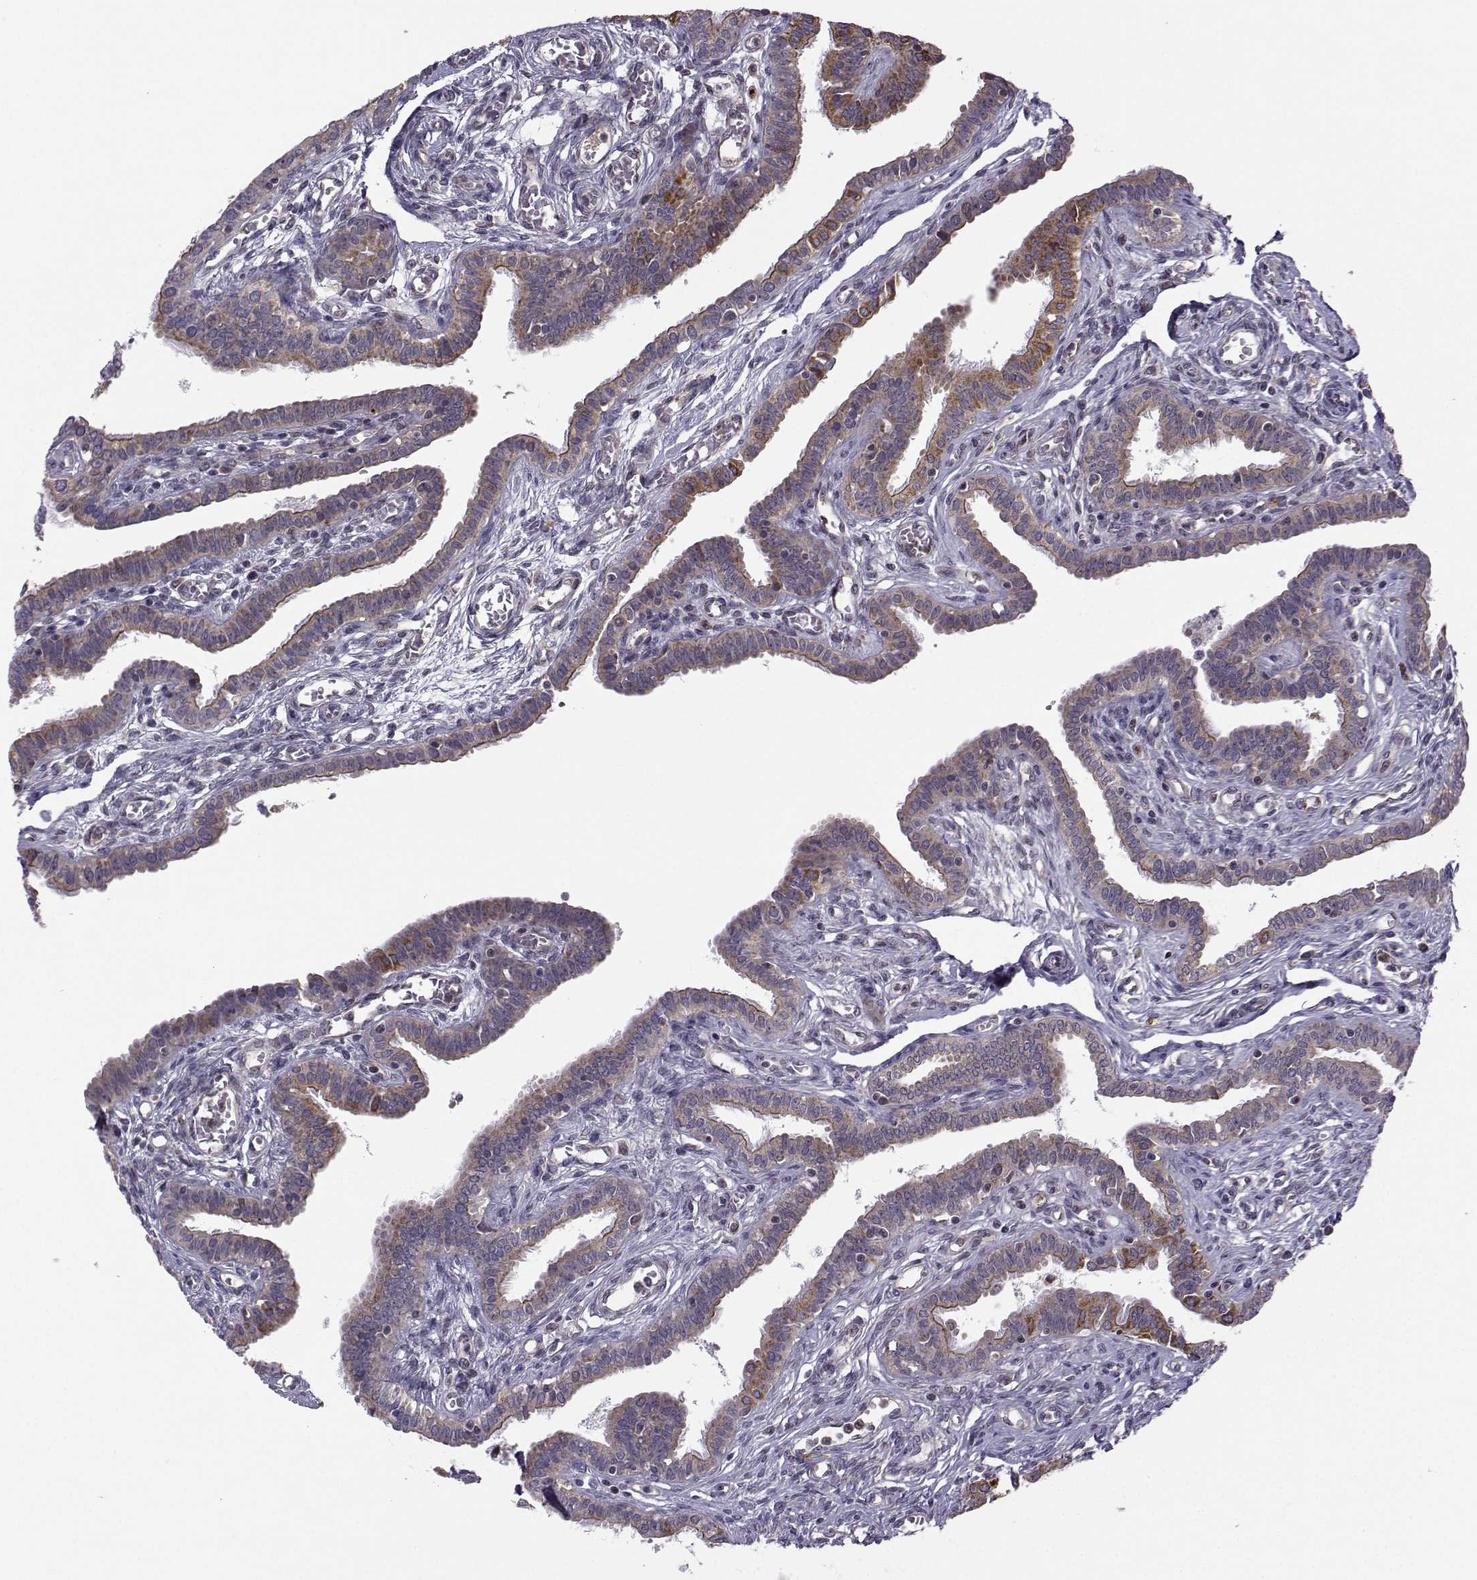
{"staining": {"intensity": "moderate", "quantity": ">75%", "location": "cytoplasmic/membranous"}, "tissue": "fallopian tube", "cell_type": "Glandular cells", "image_type": "normal", "snomed": [{"axis": "morphology", "description": "Normal tissue, NOS"}, {"axis": "morphology", "description": "Carcinoma, endometroid"}, {"axis": "topography", "description": "Fallopian tube"}, {"axis": "topography", "description": "Ovary"}], "caption": "This is a photomicrograph of immunohistochemistry (IHC) staining of benign fallopian tube, which shows moderate staining in the cytoplasmic/membranous of glandular cells.", "gene": "NECAB3", "patient": {"sex": "female", "age": 42}}